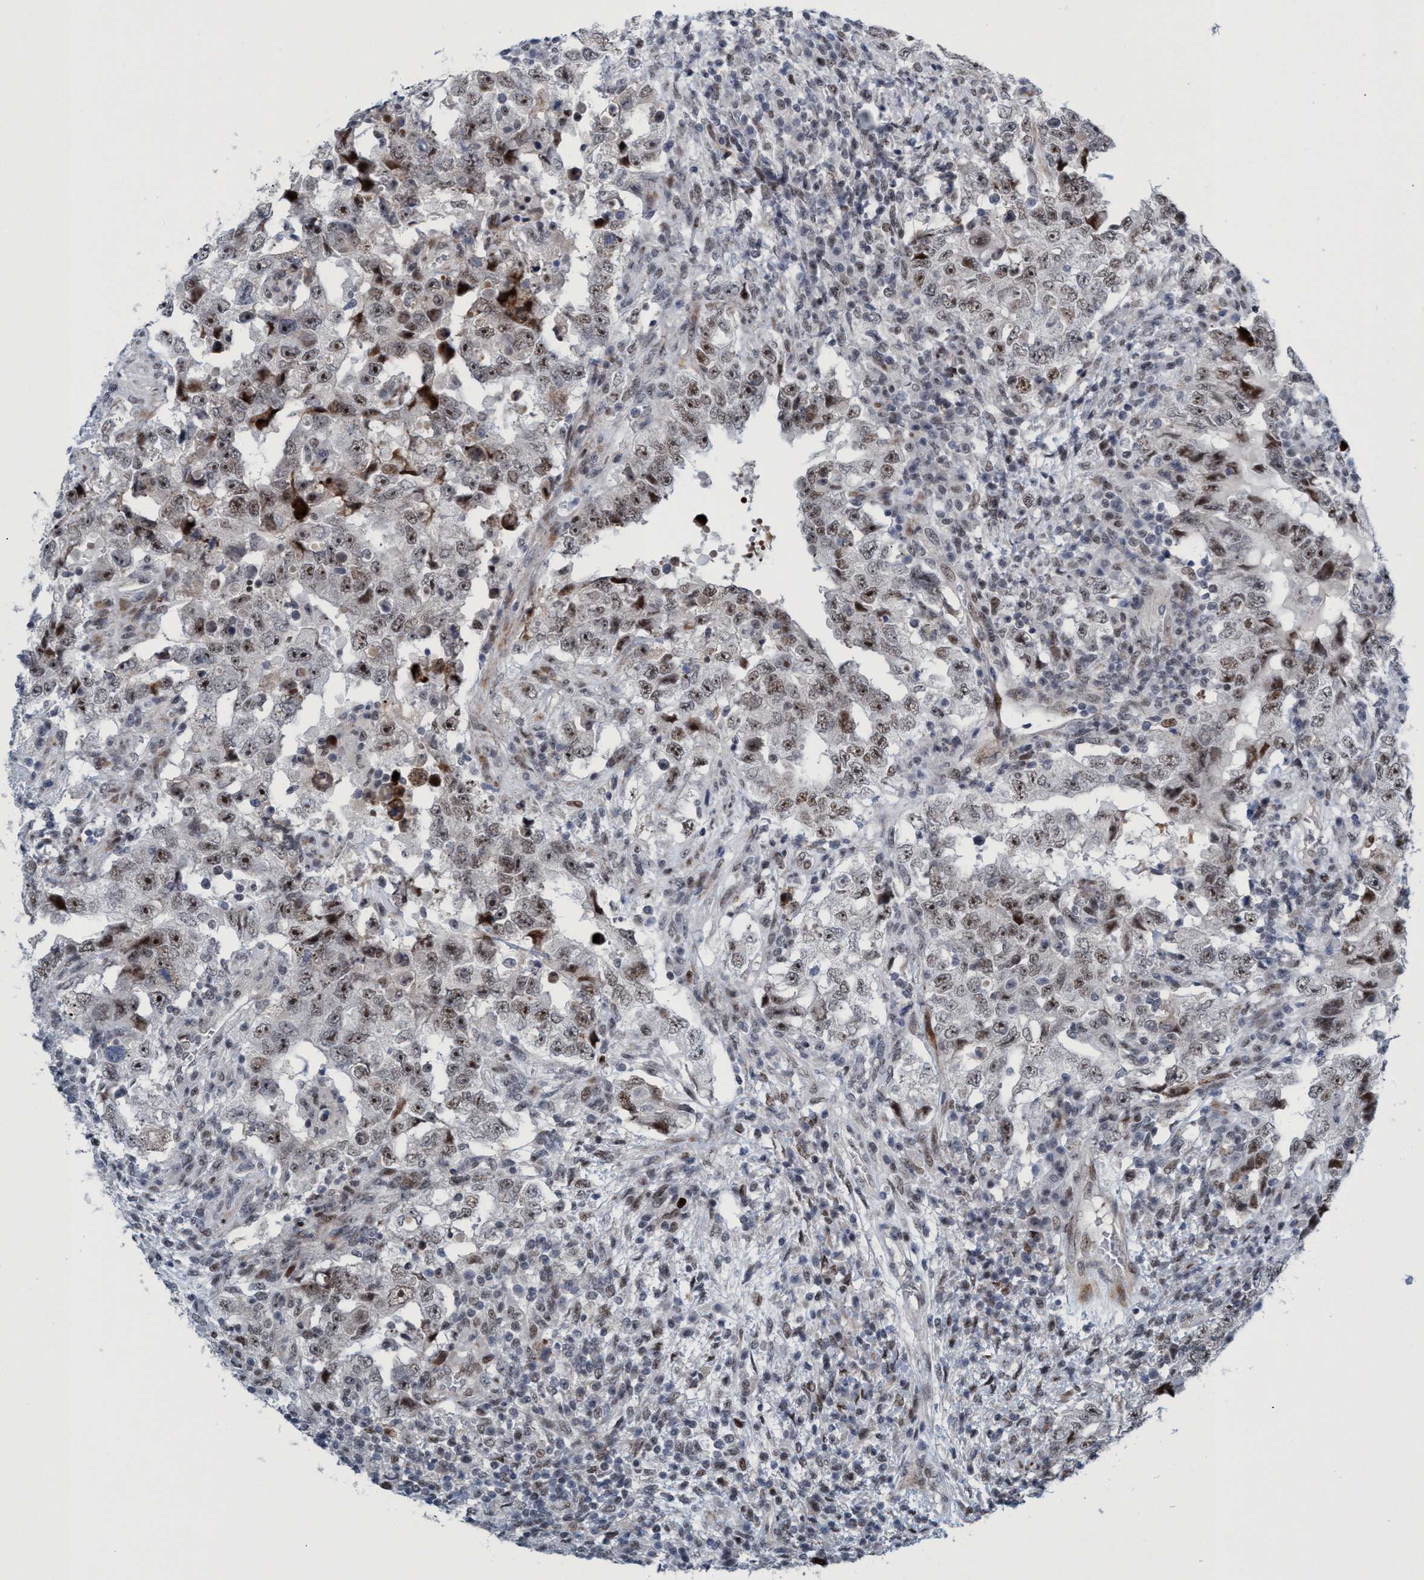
{"staining": {"intensity": "moderate", "quantity": ">75%", "location": "nuclear"}, "tissue": "testis cancer", "cell_type": "Tumor cells", "image_type": "cancer", "snomed": [{"axis": "morphology", "description": "Carcinoma, Embryonal, NOS"}, {"axis": "topography", "description": "Testis"}], "caption": "Tumor cells reveal moderate nuclear staining in approximately >75% of cells in testis cancer. (Brightfield microscopy of DAB IHC at high magnification).", "gene": "CWC27", "patient": {"sex": "male", "age": 26}}